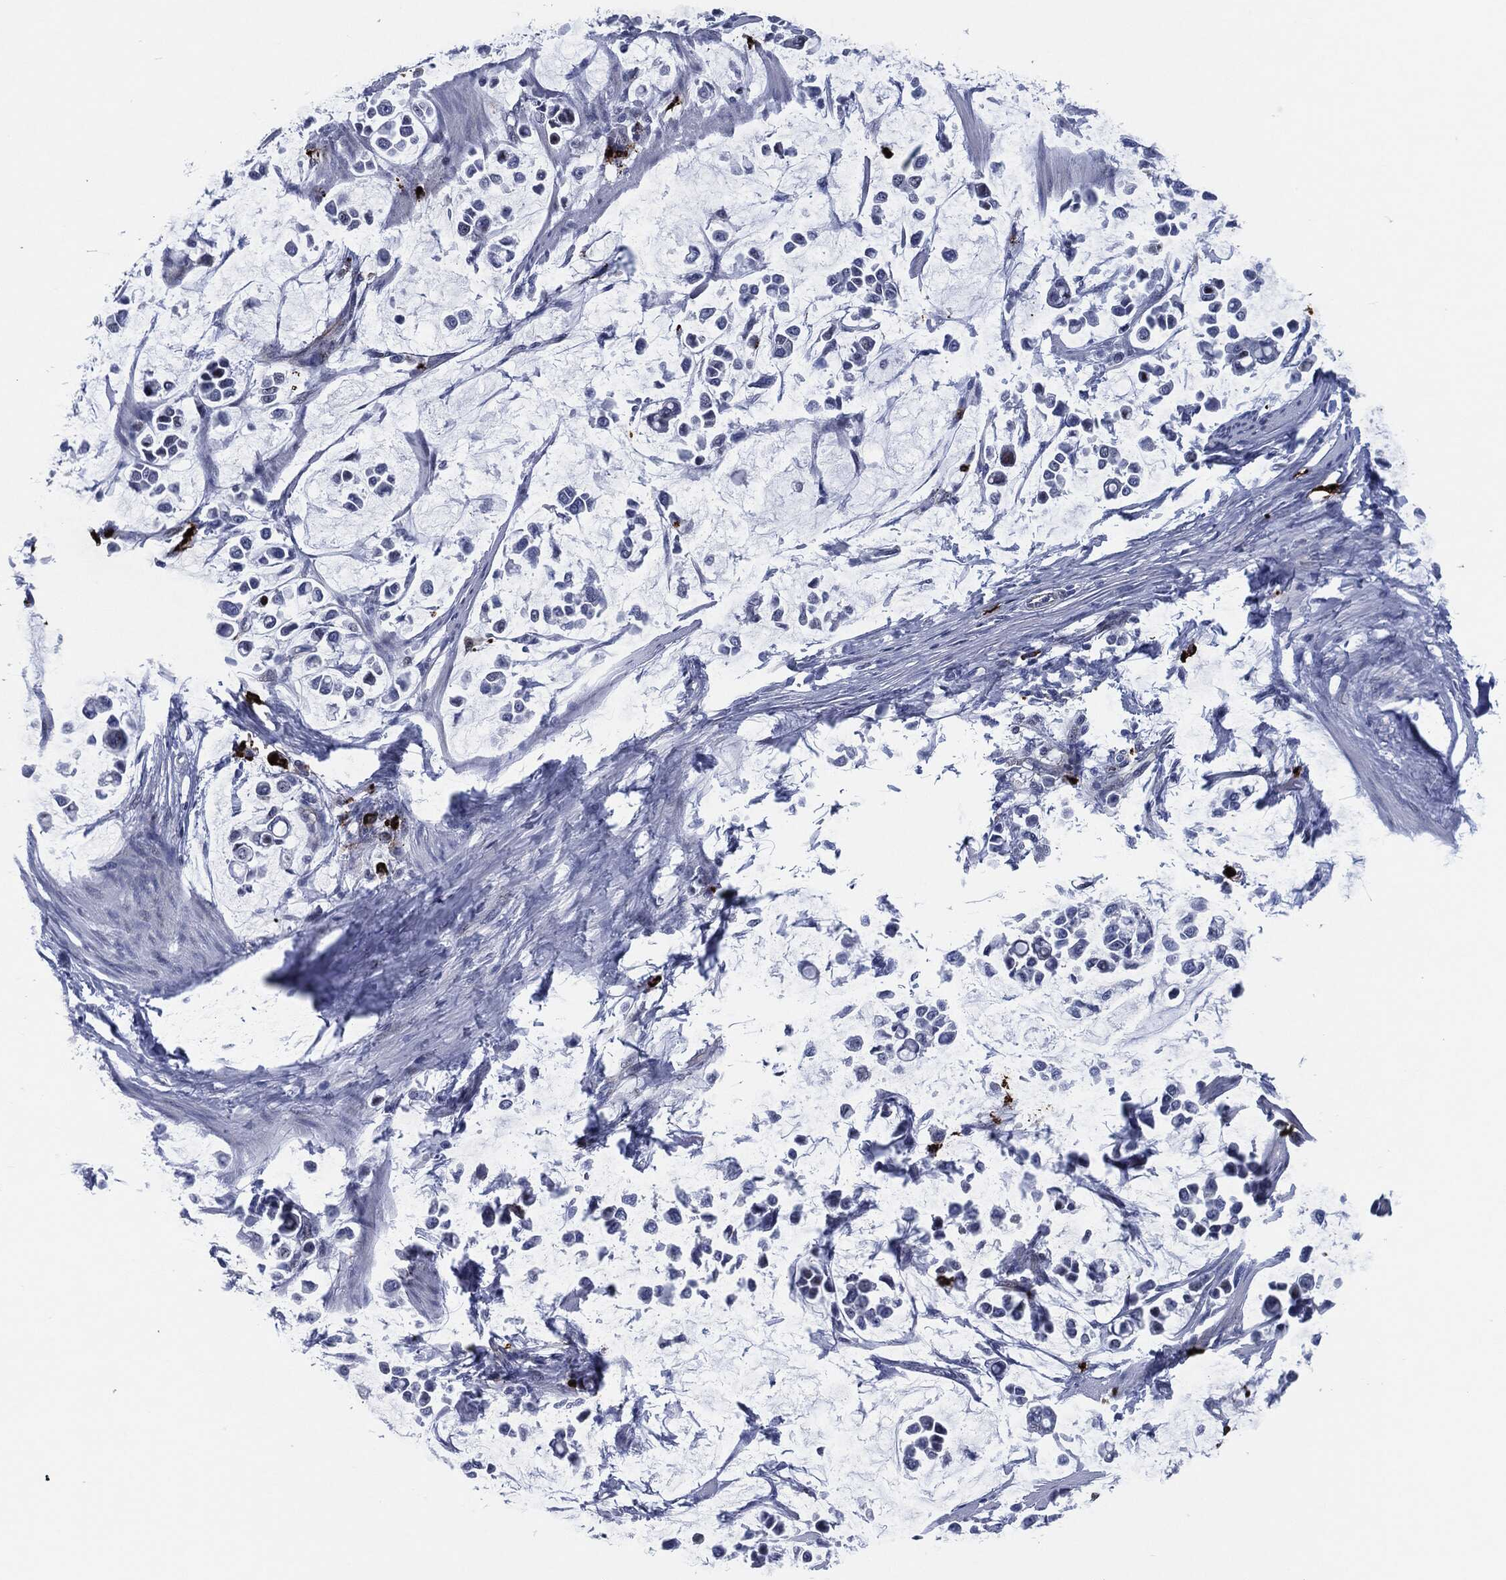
{"staining": {"intensity": "negative", "quantity": "none", "location": "none"}, "tissue": "stomach cancer", "cell_type": "Tumor cells", "image_type": "cancer", "snomed": [{"axis": "morphology", "description": "Adenocarcinoma, NOS"}, {"axis": "topography", "description": "Stomach"}], "caption": "Human adenocarcinoma (stomach) stained for a protein using immunohistochemistry (IHC) shows no staining in tumor cells.", "gene": "MPO", "patient": {"sex": "male", "age": 82}}